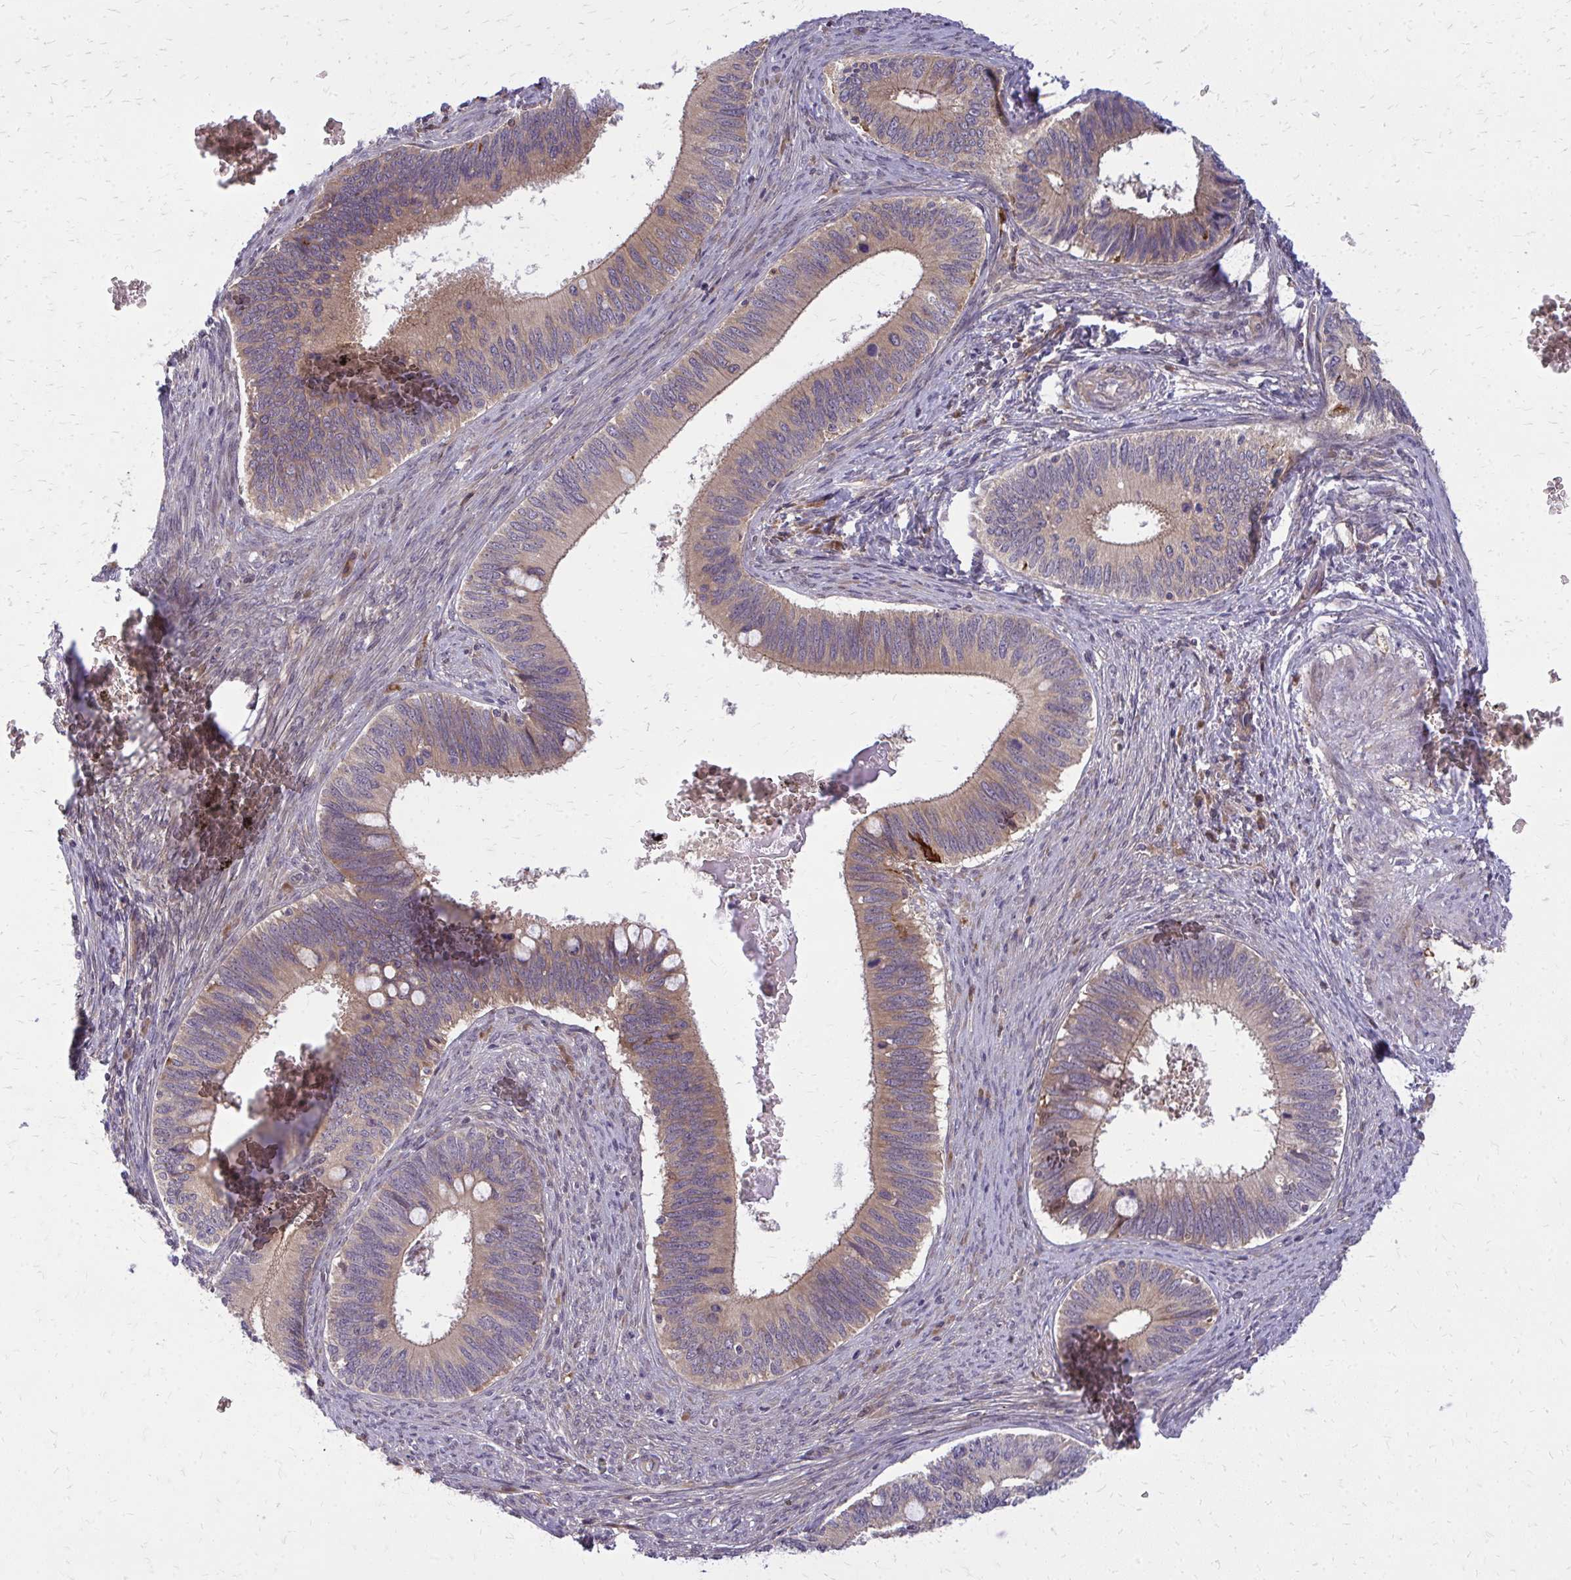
{"staining": {"intensity": "moderate", "quantity": ">75%", "location": "cytoplasmic/membranous"}, "tissue": "cervical cancer", "cell_type": "Tumor cells", "image_type": "cancer", "snomed": [{"axis": "morphology", "description": "Adenocarcinoma, NOS"}, {"axis": "topography", "description": "Cervix"}], "caption": "Moderate cytoplasmic/membranous expression is present in about >75% of tumor cells in cervical cancer. (IHC, brightfield microscopy, high magnification).", "gene": "OXNAD1", "patient": {"sex": "female", "age": 42}}